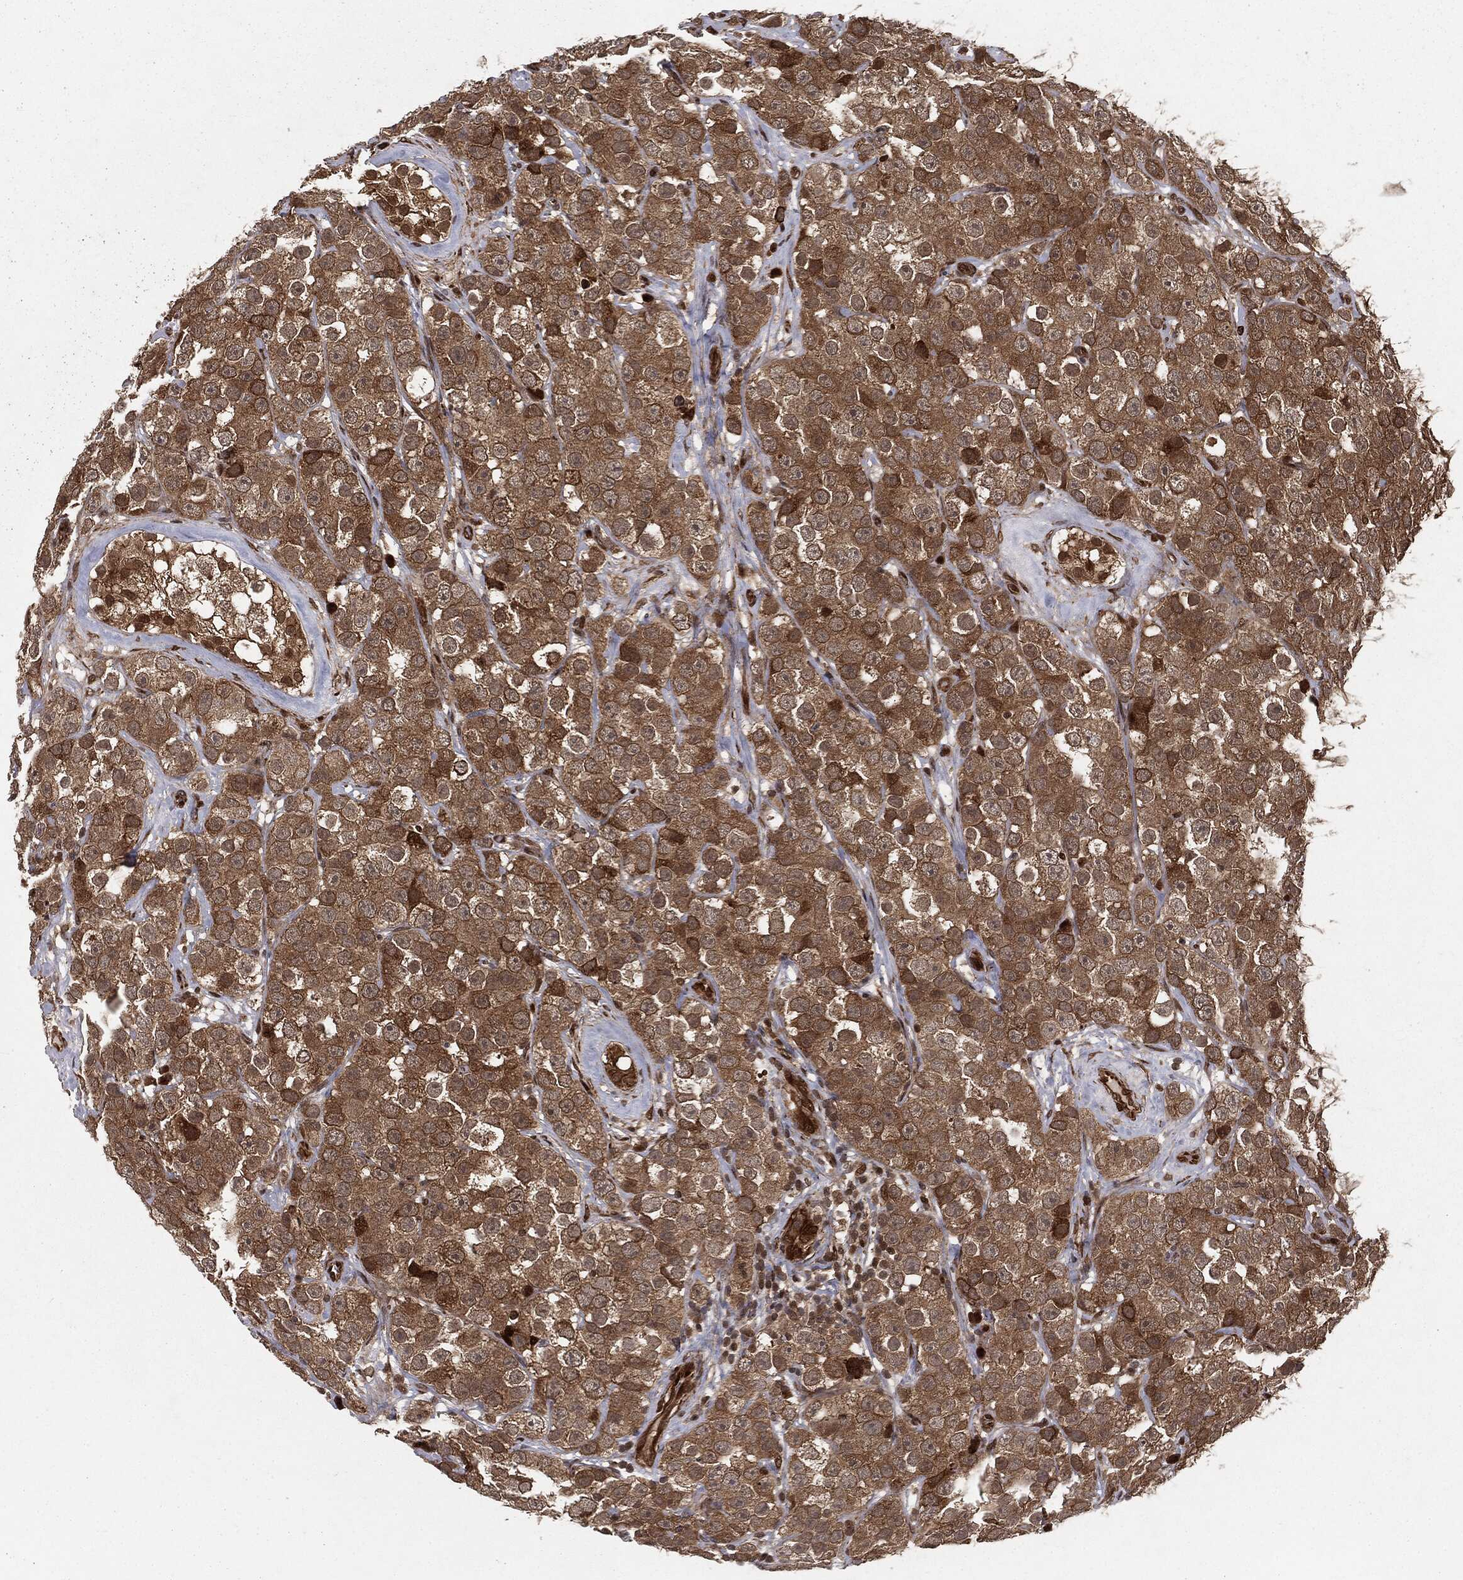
{"staining": {"intensity": "strong", "quantity": "<25%", "location": "cytoplasmic/membranous"}, "tissue": "testis cancer", "cell_type": "Tumor cells", "image_type": "cancer", "snomed": [{"axis": "morphology", "description": "Seminoma, NOS"}, {"axis": "topography", "description": "Testis"}], "caption": "A high-resolution histopathology image shows immunohistochemistry (IHC) staining of testis seminoma, which reveals strong cytoplasmic/membranous expression in approximately <25% of tumor cells. (IHC, brightfield microscopy, high magnification).", "gene": "RANBP9", "patient": {"sex": "male", "age": 28}}